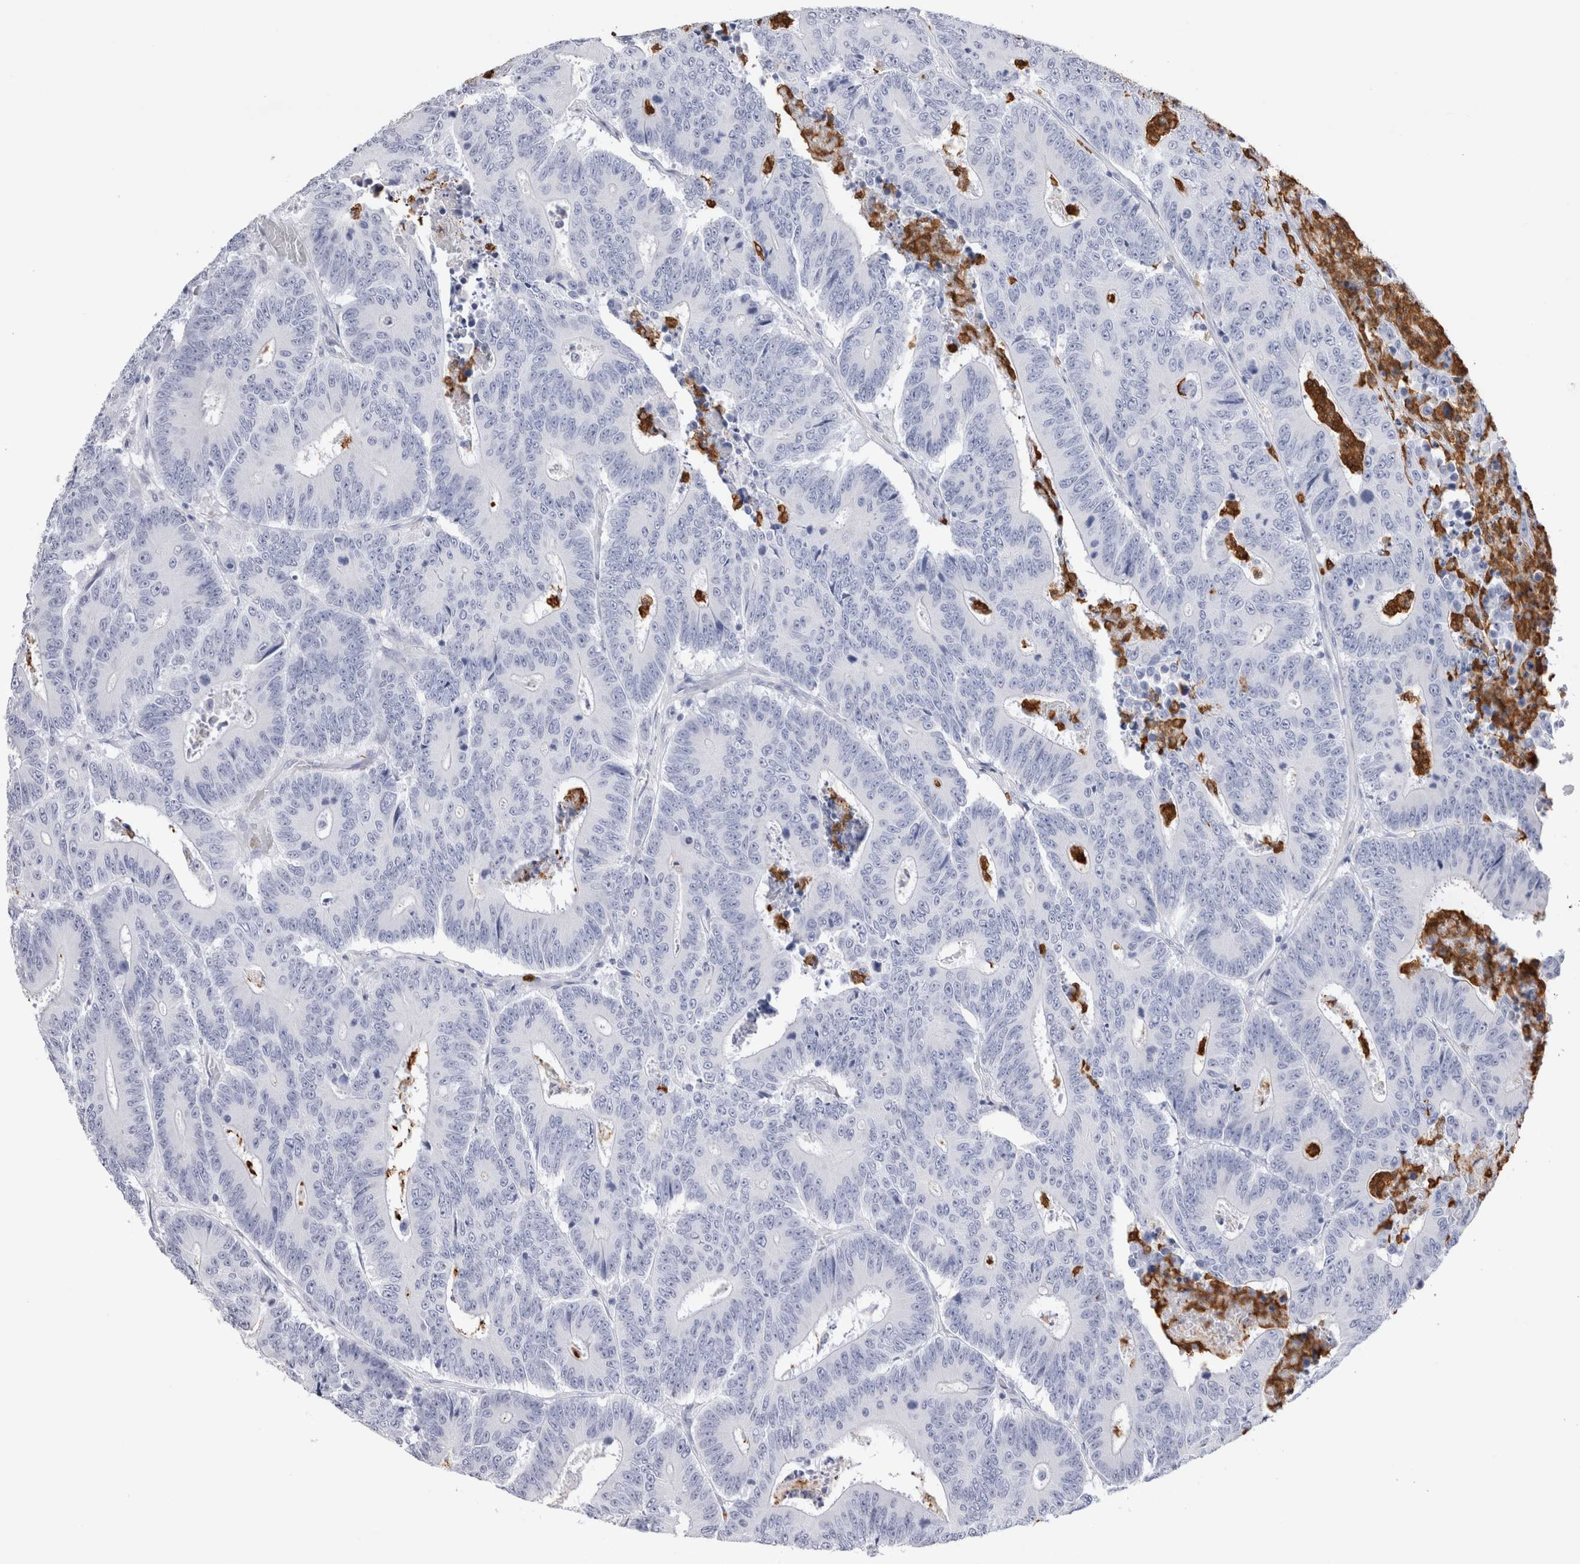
{"staining": {"intensity": "negative", "quantity": "none", "location": "none"}, "tissue": "colorectal cancer", "cell_type": "Tumor cells", "image_type": "cancer", "snomed": [{"axis": "morphology", "description": "Adenocarcinoma, NOS"}, {"axis": "topography", "description": "Colon"}], "caption": "Micrograph shows no significant protein positivity in tumor cells of colorectal adenocarcinoma. Nuclei are stained in blue.", "gene": "SLC10A5", "patient": {"sex": "male", "age": 83}}